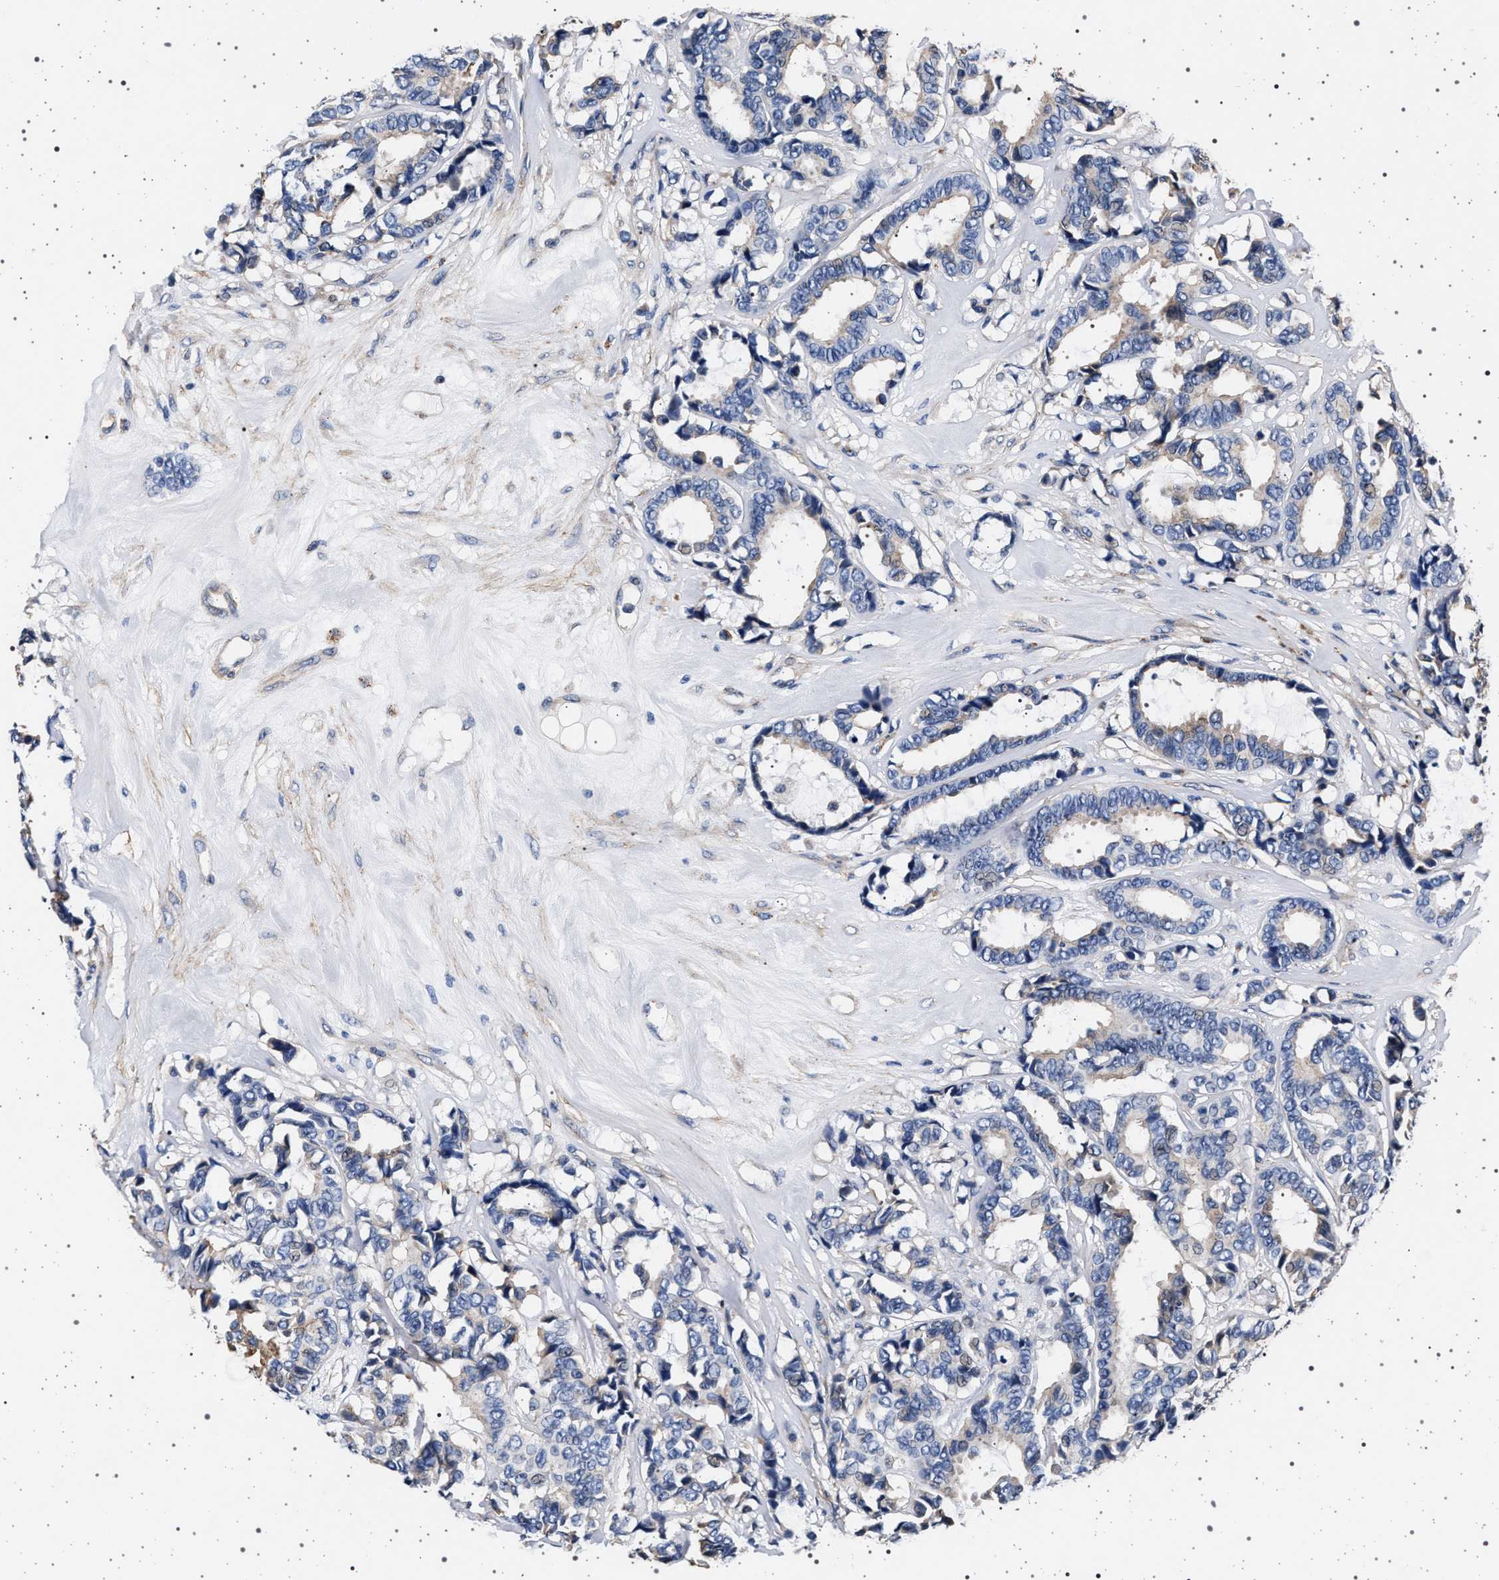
{"staining": {"intensity": "negative", "quantity": "none", "location": "none"}, "tissue": "breast cancer", "cell_type": "Tumor cells", "image_type": "cancer", "snomed": [{"axis": "morphology", "description": "Duct carcinoma"}, {"axis": "topography", "description": "Breast"}], "caption": "IHC of human breast invasive ductal carcinoma reveals no staining in tumor cells.", "gene": "KCNK6", "patient": {"sex": "female", "age": 87}}